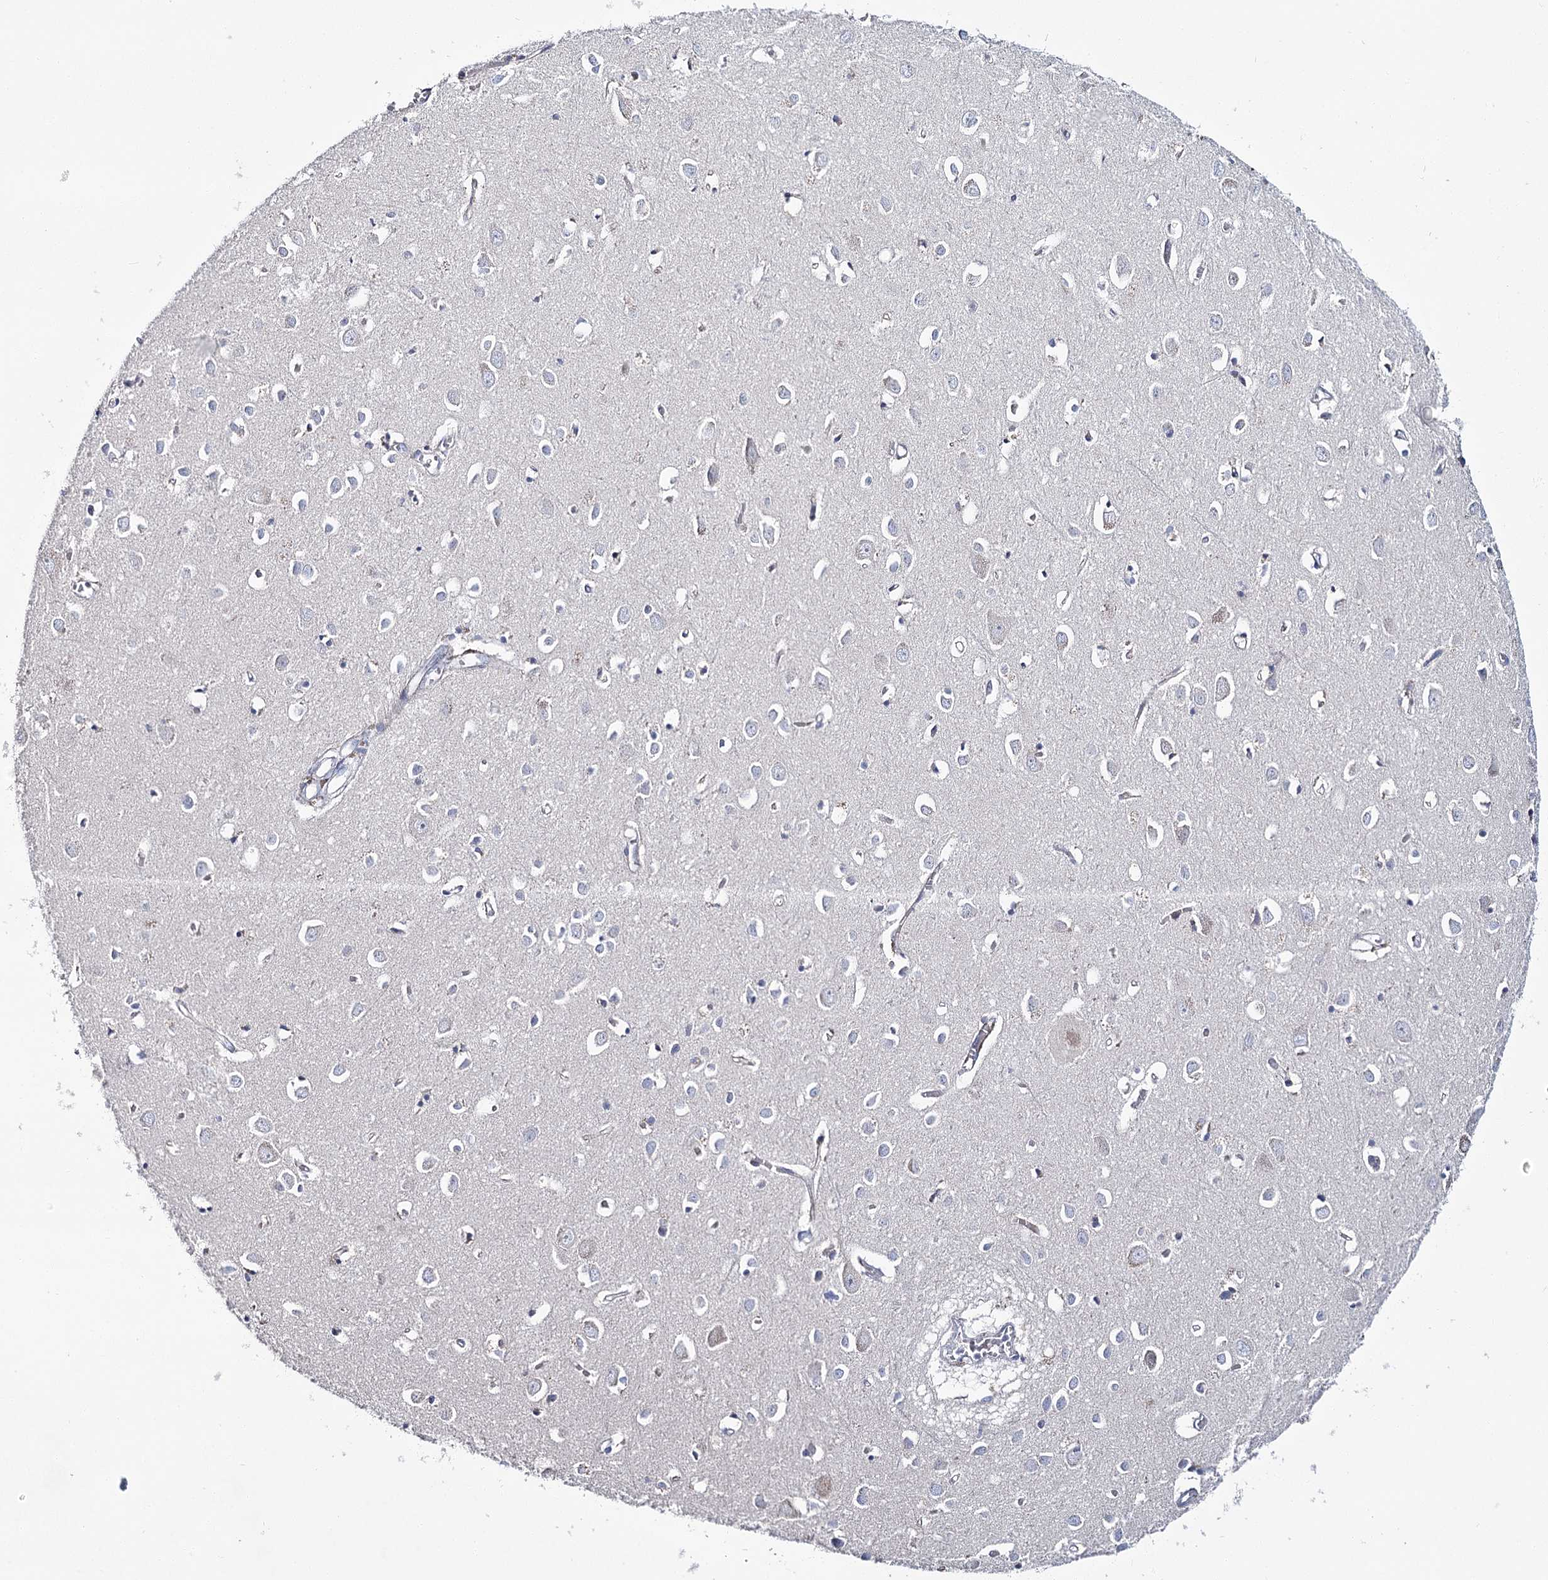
{"staining": {"intensity": "negative", "quantity": "none", "location": "none"}, "tissue": "cerebral cortex", "cell_type": "Endothelial cells", "image_type": "normal", "snomed": [{"axis": "morphology", "description": "Normal tissue, NOS"}, {"axis": "topography", "description": "Cerebral cortex"}], "caption": "Photomicrograph shows no protein expression in endothelial cells of benign cerebral cortex.", "gene": "CPLANE1", "patient": {"sex": "female", "age": 64}}